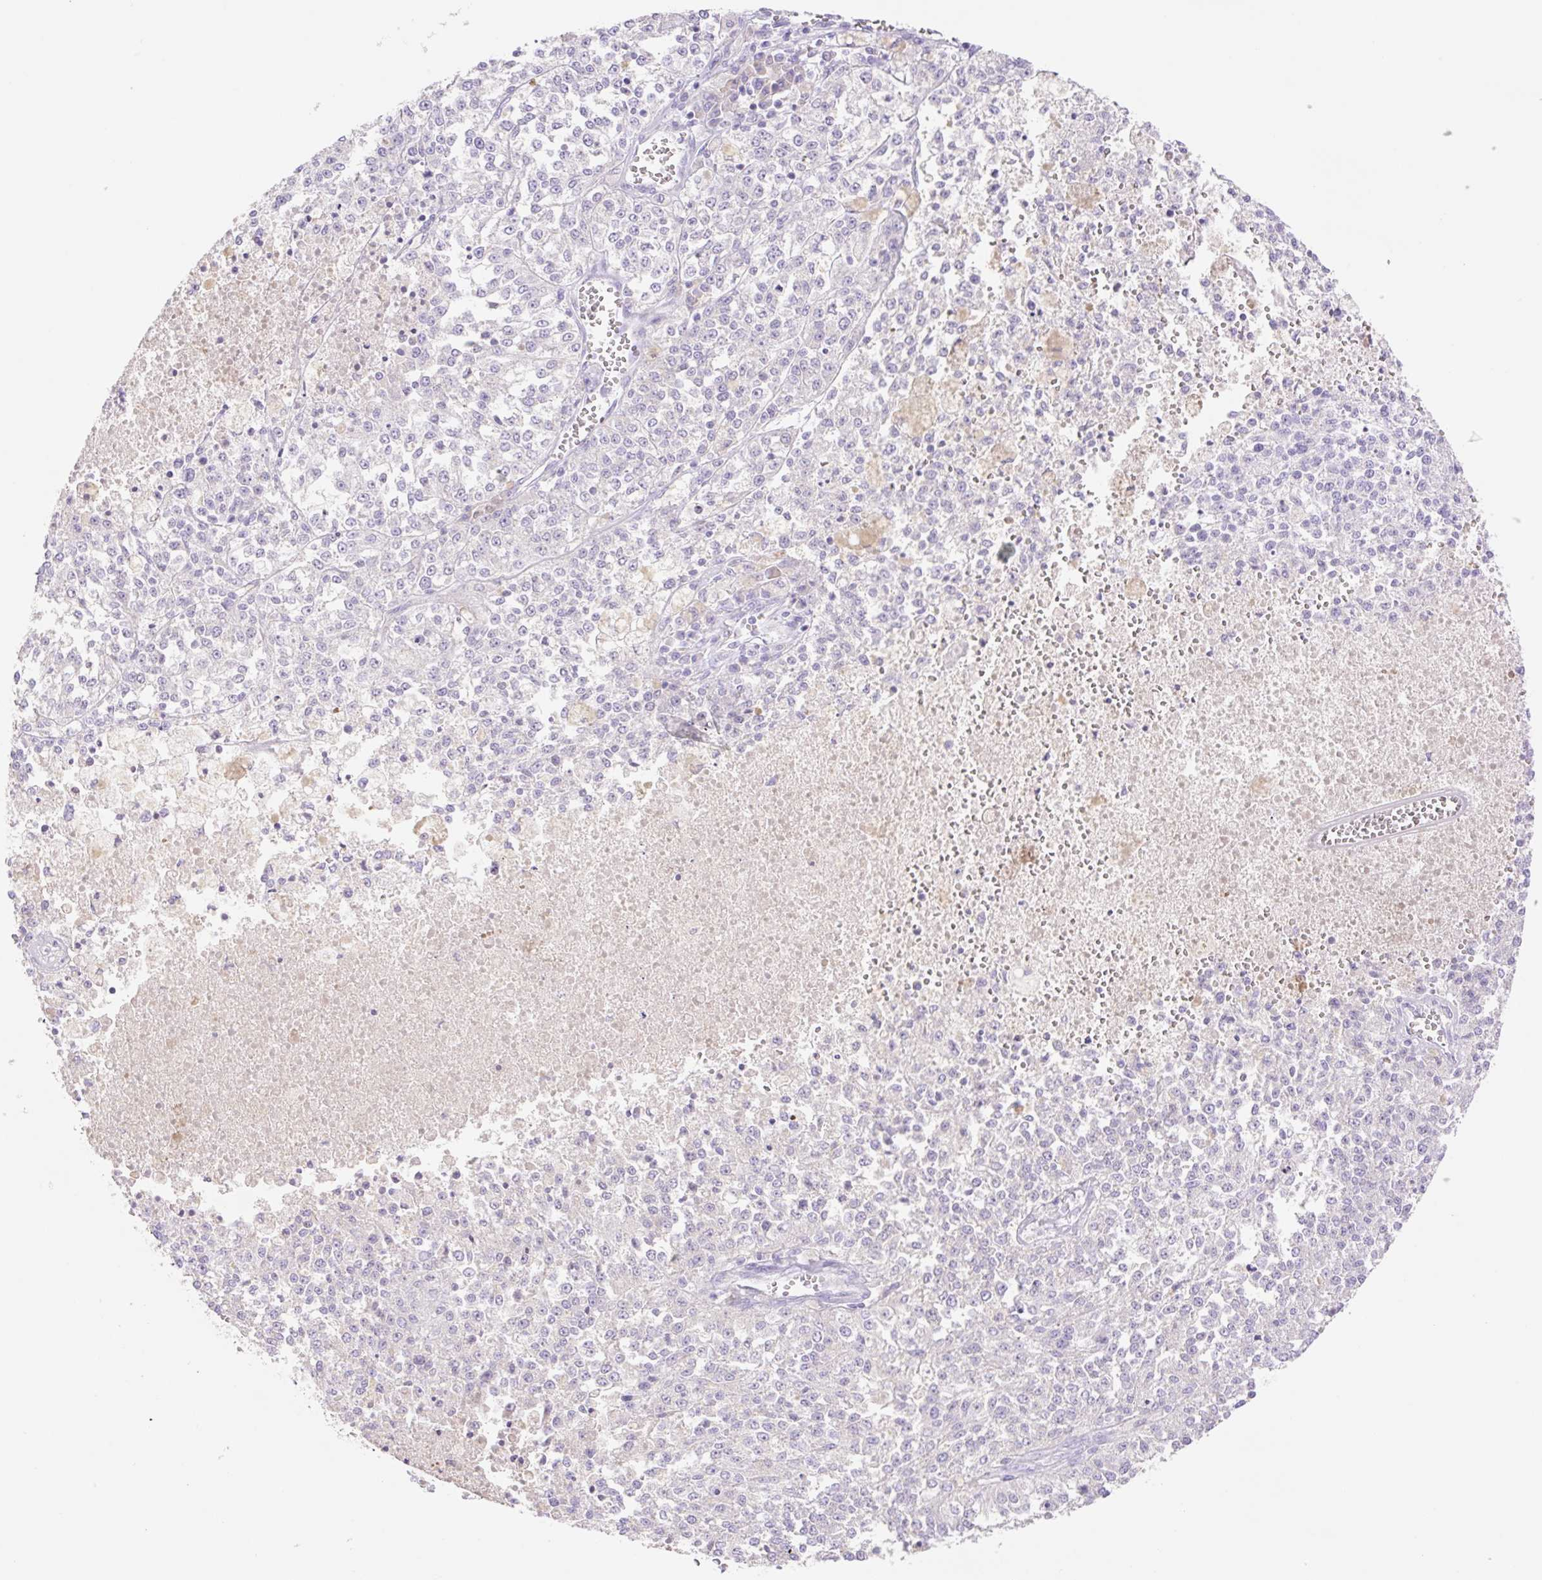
{"staining": {"intensity": "negative", "quantity": "none", "location": "none"}, "tissue": "melanoma", "cell_type": "Tumor cells", "image_type": "cancer", "snomed": [{"axis": "morphology", "description": "Malignant melanoma, NOS"}, {"axis": "topography", "description": "Skin"}], "caption": "Image shows no protein staining in tumor cells of malignant melanoma tissue.", "gene": "DENND5A", "patient": {"sex": "female", "age": 64}}